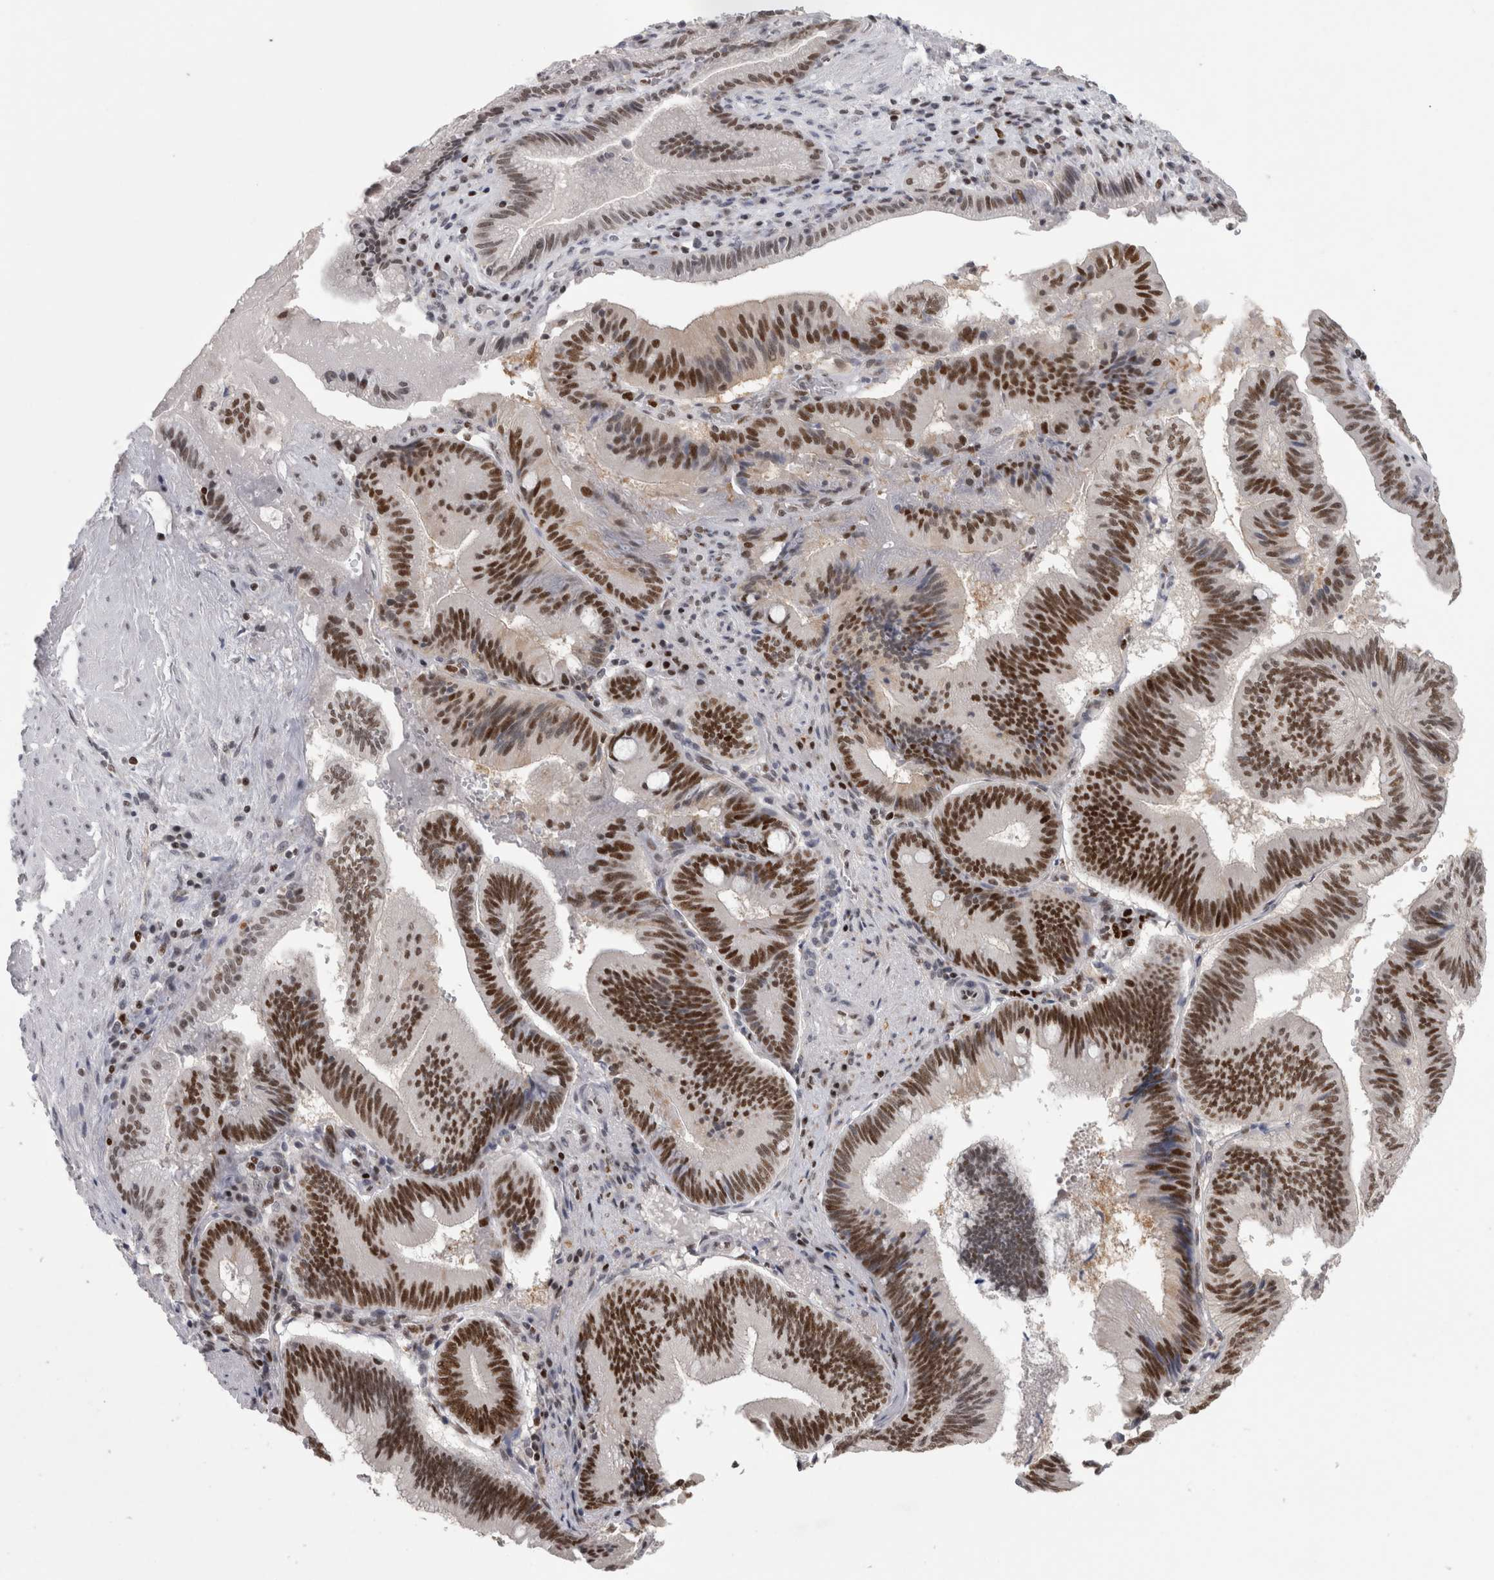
{"staining": {"intensity": "strong", "quantity": "25%-75%", "location": "nuclear"}, "tissue": "pancreatic cancer", "cell_type": "Tumor cells", "image_type": "cancer", "snomed": [{"axis": "morphology", "description": "Adenocarcinoma, NOS"}, {"axis": "topography", "description": "Pancreas"}], "caption": "High-power microscopy captured an immunohistochemistry histopathology image of pancreatic adenocarcinoma, revealing strong nuclear positivity in approximately 25%-75% of tumor cells.", "gene": "SRARP", "patient": {"sex": "male", "age": 82}}